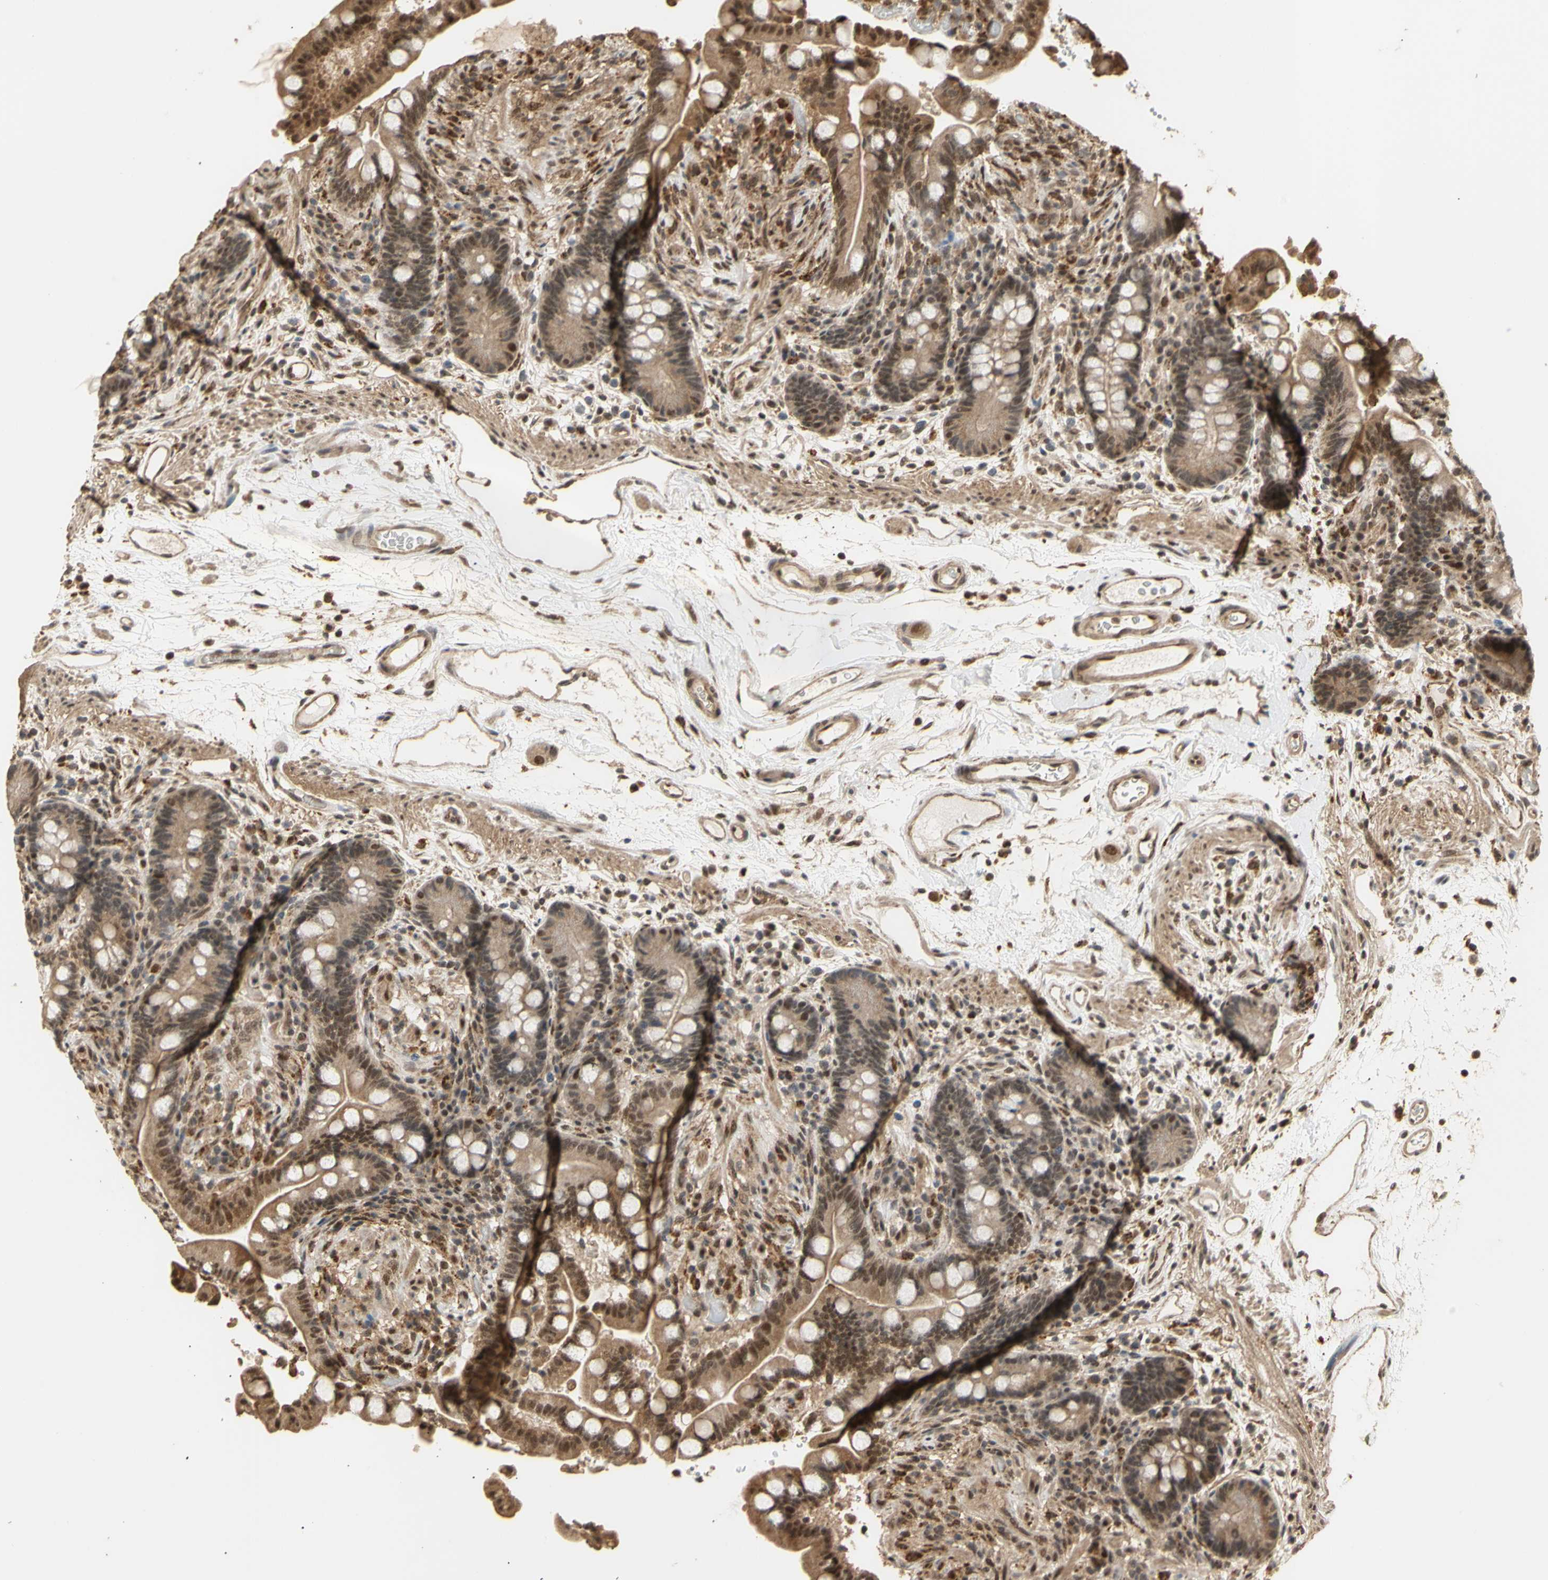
{"staining": {"intensity": "moderate", "quantity": ">75%", "location": "cytoplasmic/membranous"}, "tissue": "colon", "cell_type": "Endothelial cells", "image_type": "normal", "snomed": [{"axis": "morphology", "description": "Normal tissue, NOS"}, {"axis": "topography", "description": "Colon"}], "caption": "This photomicrograph displays immunohistochemistry (IHC) staining of normal human colon, with medium moderate cytoplasmic/membranous expression in approximately >75% of endothelial cells.", "gene": "GTF2E2", "patient": {"sex": "male", "age": 73}}